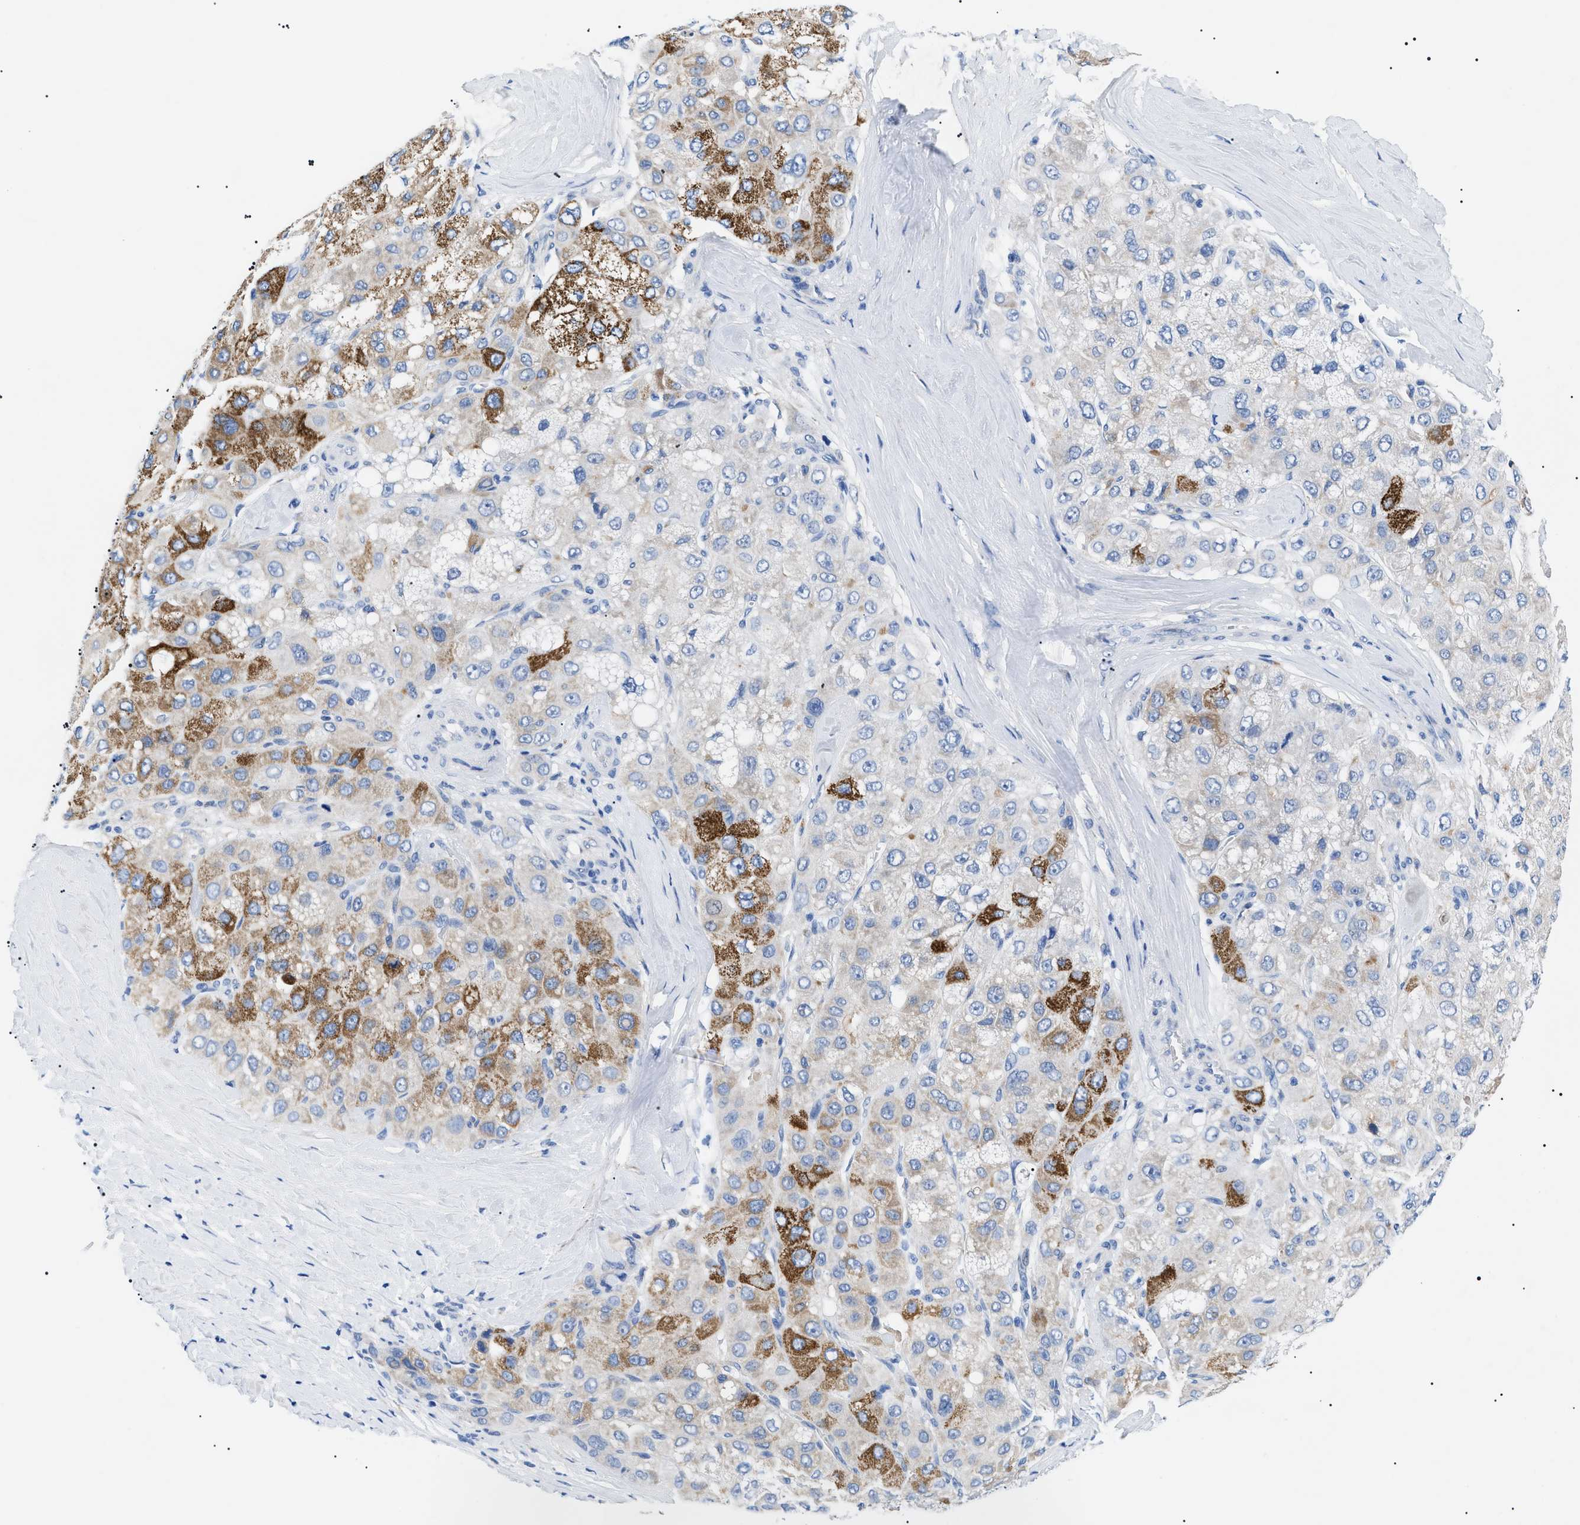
{"staining": {"intensity": "moderate", "quantity": "25%-75%", "location": "cytoplasmic/membranous"}, "tissue": "liver cancer", "cell_type": "Tumor cells", "image_type": "cancer", "snomed": [{"axis": "morphology", "description": "Carcinoma, Hepatocellular, NOS"}, {"axis": "topography", "description": "Liver"}], "caption": "Immunohistochemistry (DAB) staining of liver cancer (hepatocellular carcinoma) reveals moderate cytoplasmic/membranous protein staining in approximately 25%-75% of tumor cells.", "gene": "ACKR1", "patient": {"sex": "male", "age": 80}}